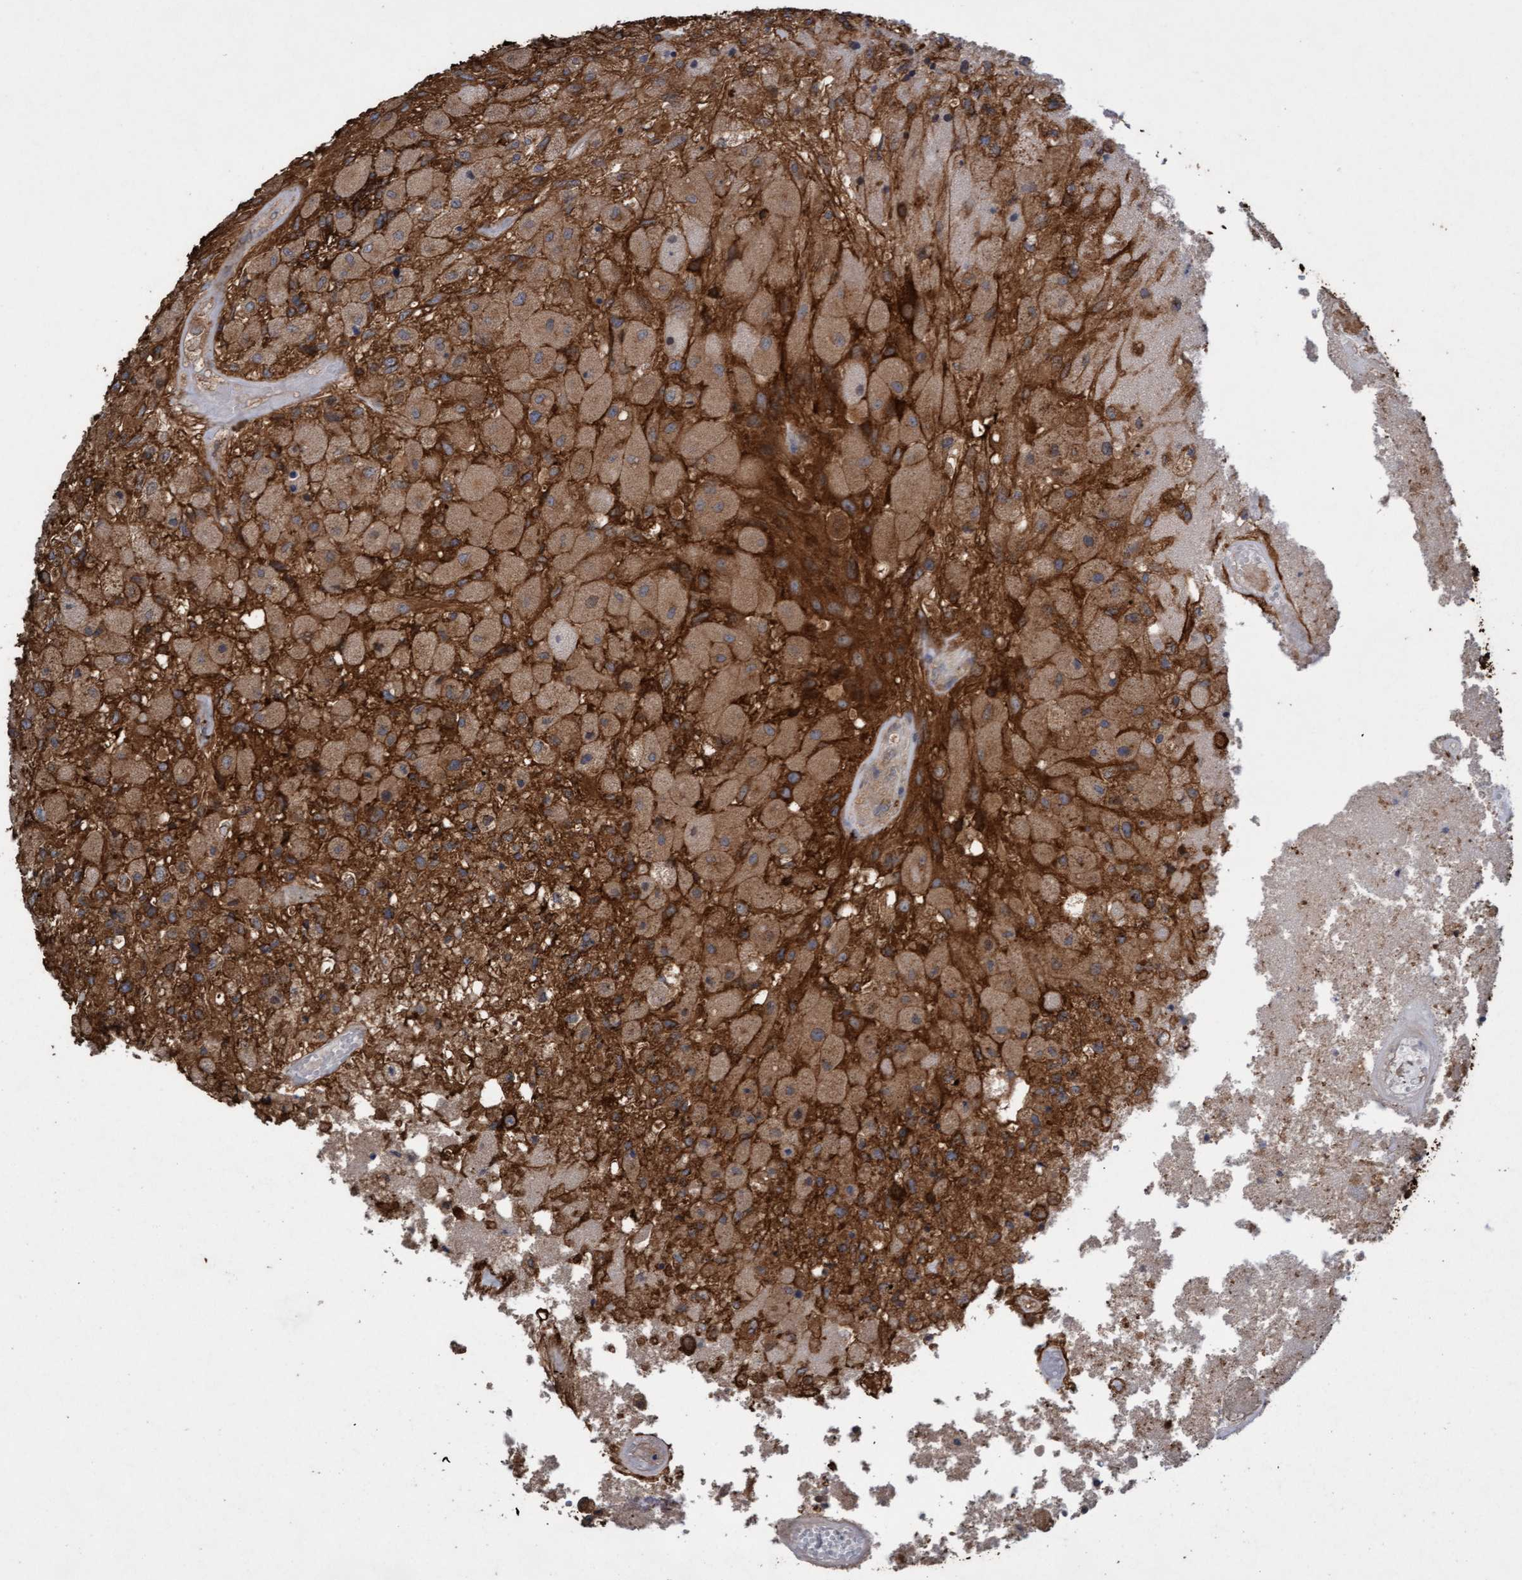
{"staining": {"intensity": "moderate", "quantity": ">75%", "location": "cytoplasmic/membranous"}, "tissue": "glioma", "cell_type": "Tumor cells", "image_type": "cancer", "snomed": [{"axis": "morphology", "description": "Normal tissue, NOS"}, {"axis": "morphology", "description": "Glioma, malignant, High grade"}, {"axis": "topography", "description": "Cerebral cortex"}], "caption": "IHC of human glioma shows medium levels of moderate cytoplasmic/membranous positivity in approximately >75% of tumor cells. The staining was performed using DAB to visualize the protein expression in brown, while the nuclei were stained in blue with hematoxylin (Magnification: 20x).", "gene": "CDC42EP4", "patient": {"sex": "male", "age": 77}}